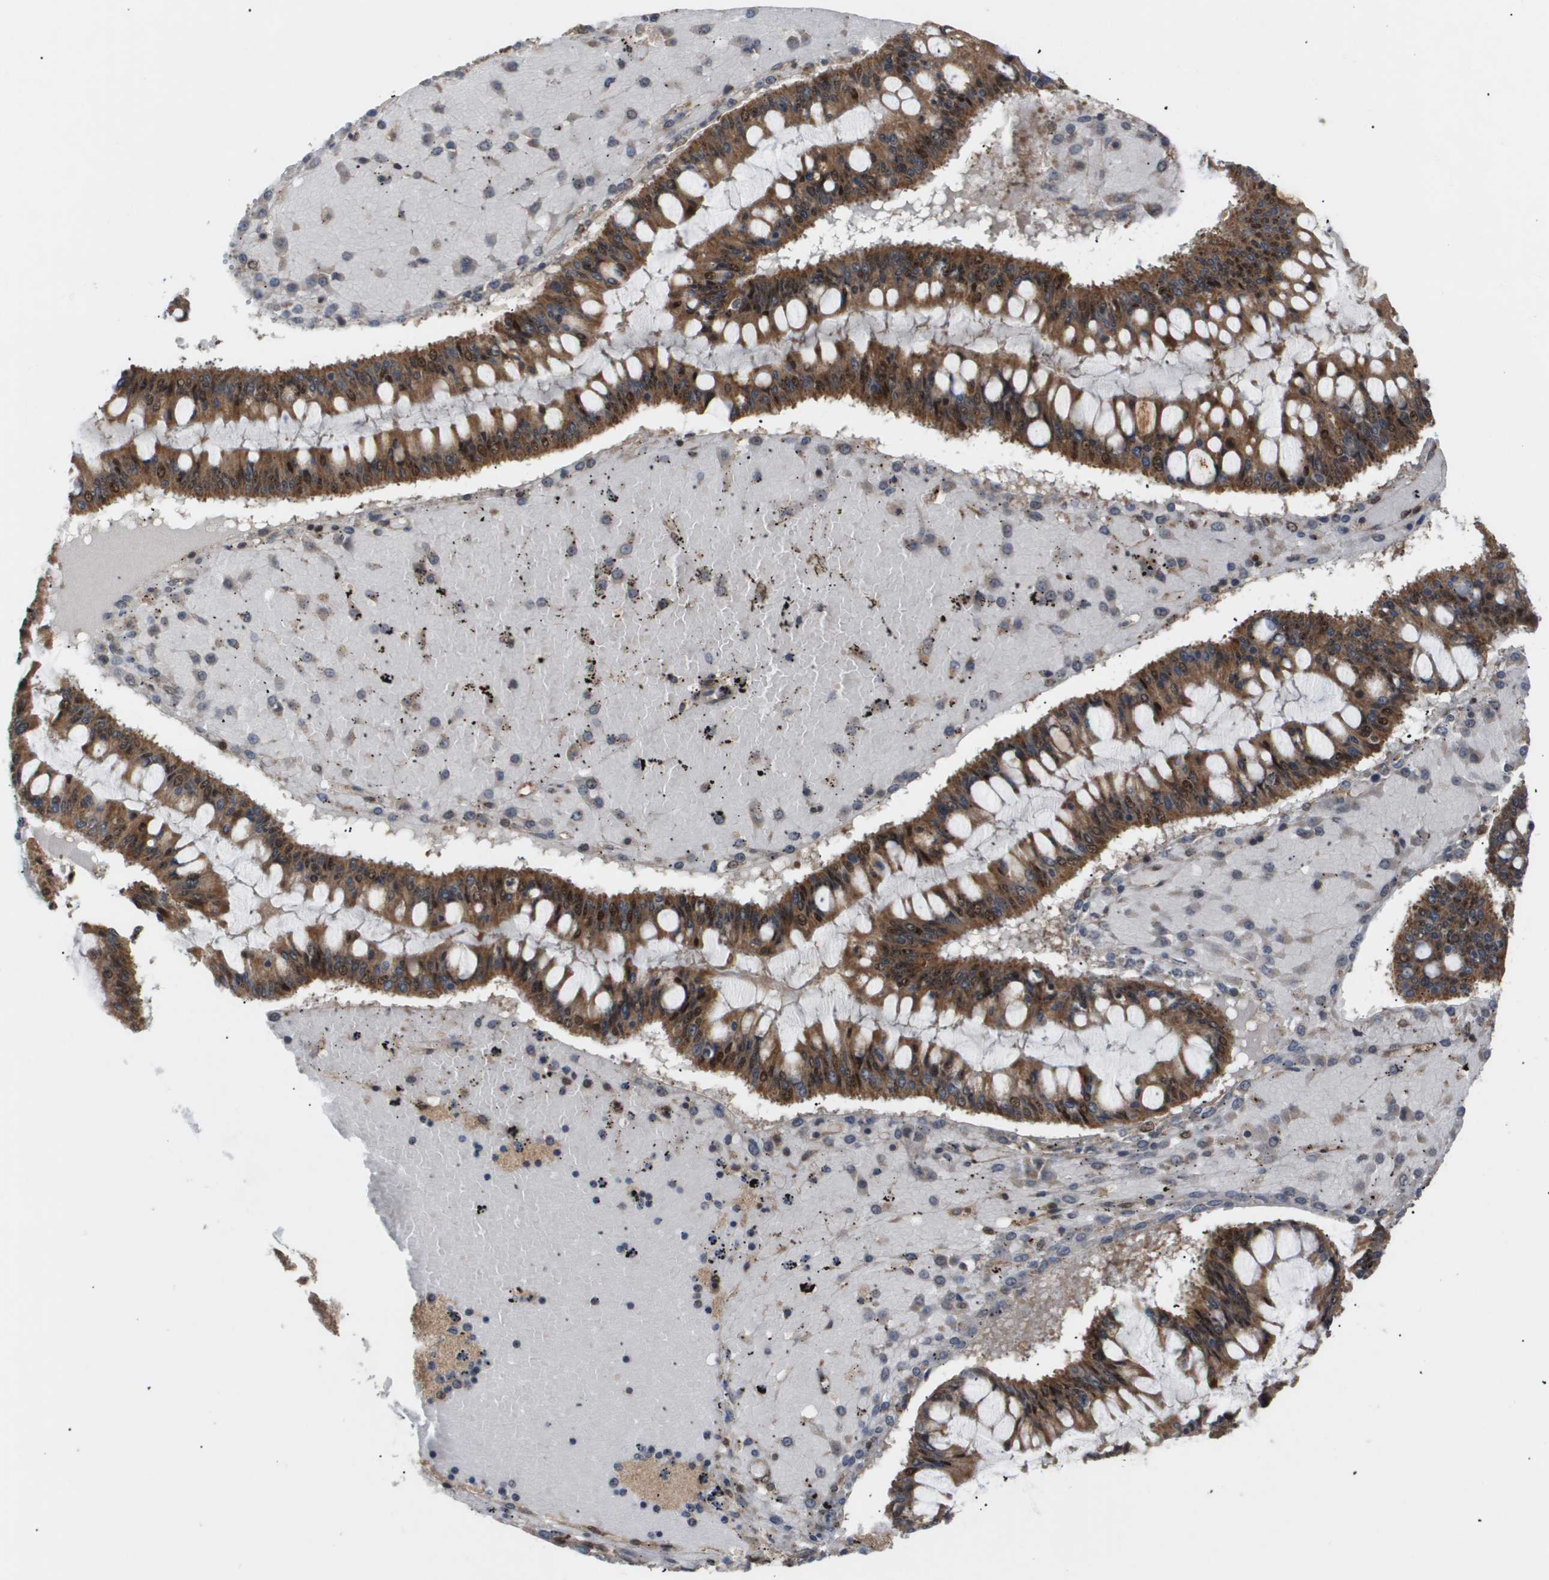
{"staining": {"intensity": "strong", "quantity": ">75%", "location": "cytoplasmic/membranous,nuclear"}, "tissue": "ovarian cancer", "cell_type": "Tumor cells", "image_type": "cancer", "snomed": [{"axis": "morphology", "description": "Cystadenocarcinoma, mucinous, NOS"}, {"axis": "topography", "description": "Ovary"}], "caption": "DAB immunohistochemical staining of human ovarian cancer displays strong cytoplasmic/membranous and nuclear protein staining in approximately >75% of tumor cells.", "gene": "PDGFB", "patient": {"sex": "female", "age": 73}}